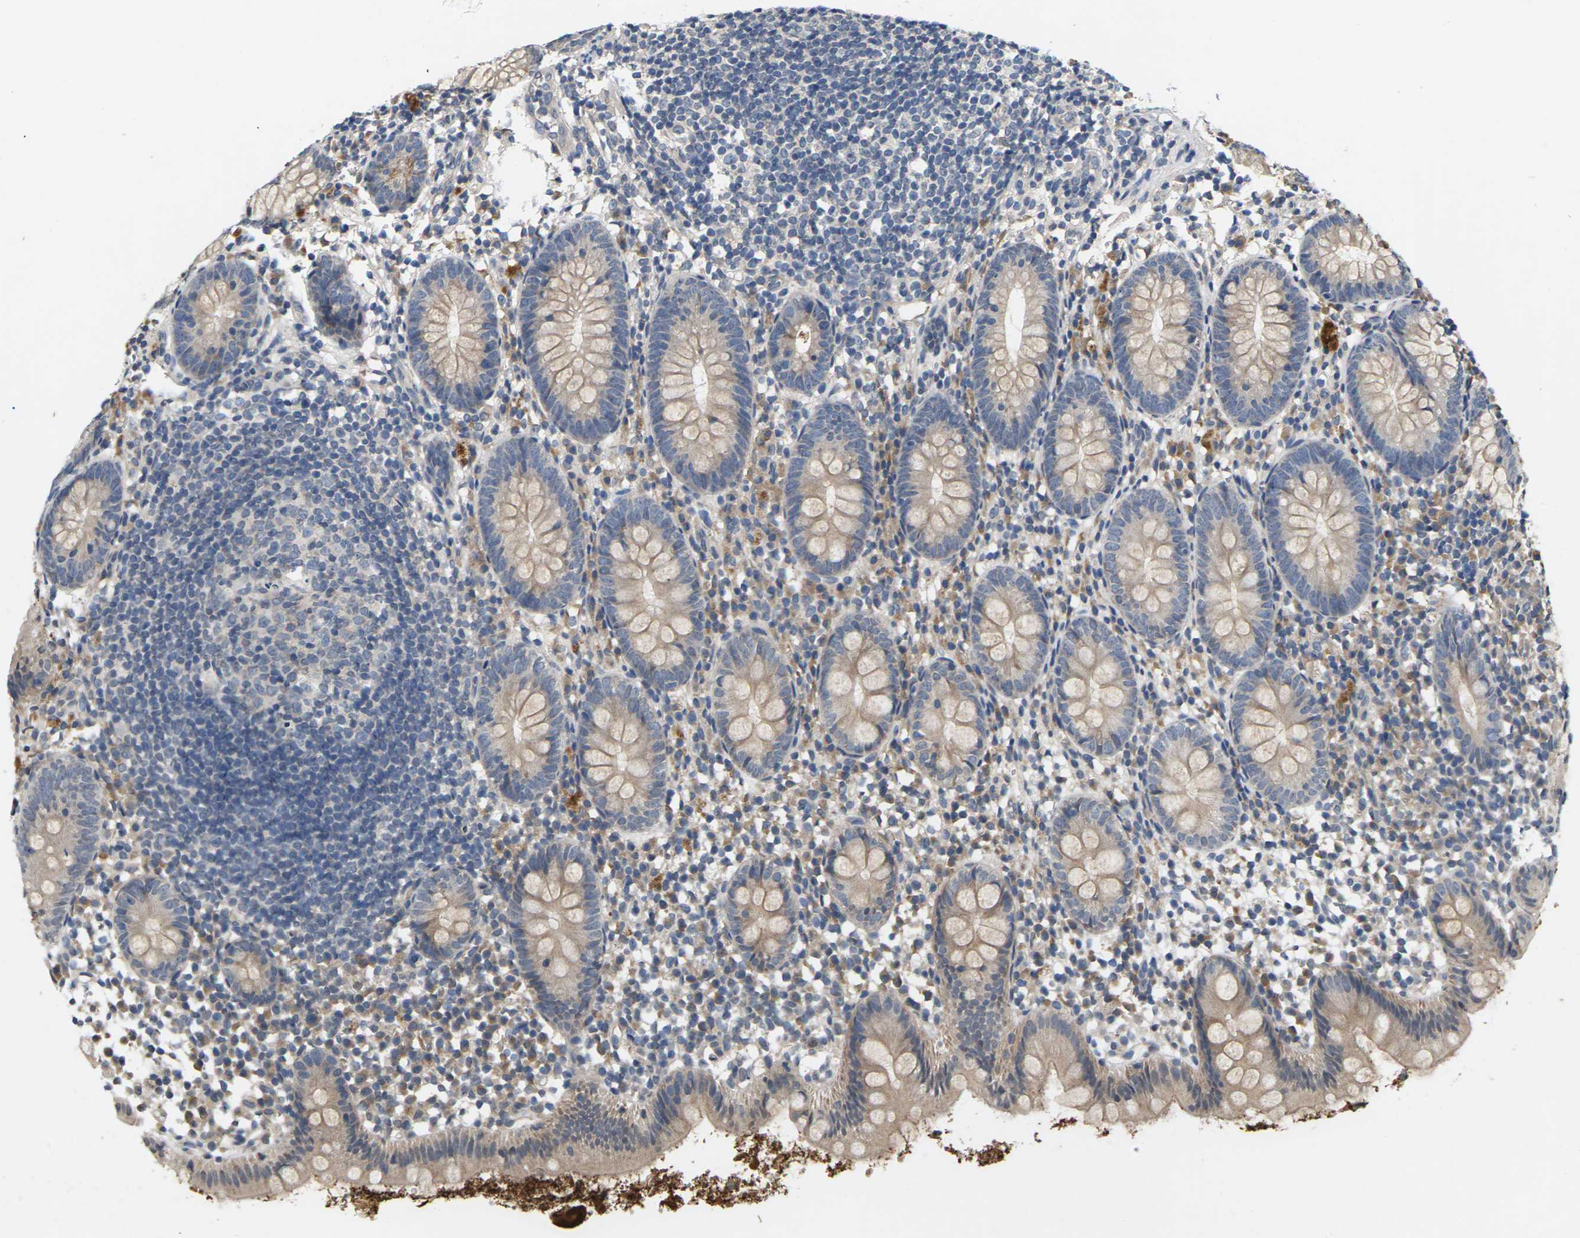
{"staining": {"intensity": "weak", "quantity": ">75%", "location": "cytoplasmic/membranous"}, "tissue": "appendix", "cell_type": "Glandular cells", "image_type": "normal", "snomed": [{"axis": "morphology", "description": "Normal tissue, NOS"}, {"axis": "topography", "description": "Appendix"}], "caption": "High-magnification brightfield microscopy of benign appendix stained with DAB (3,3'-diaminobenzidine) (brown) and counterstained with hematoxylin (blue). glandular cells exhibit weak cytoplasmic/membranous staining is identified in about>75% of cells.", "gene": "SLC2A2", "patient": {"sex": "female", "age": 20}}